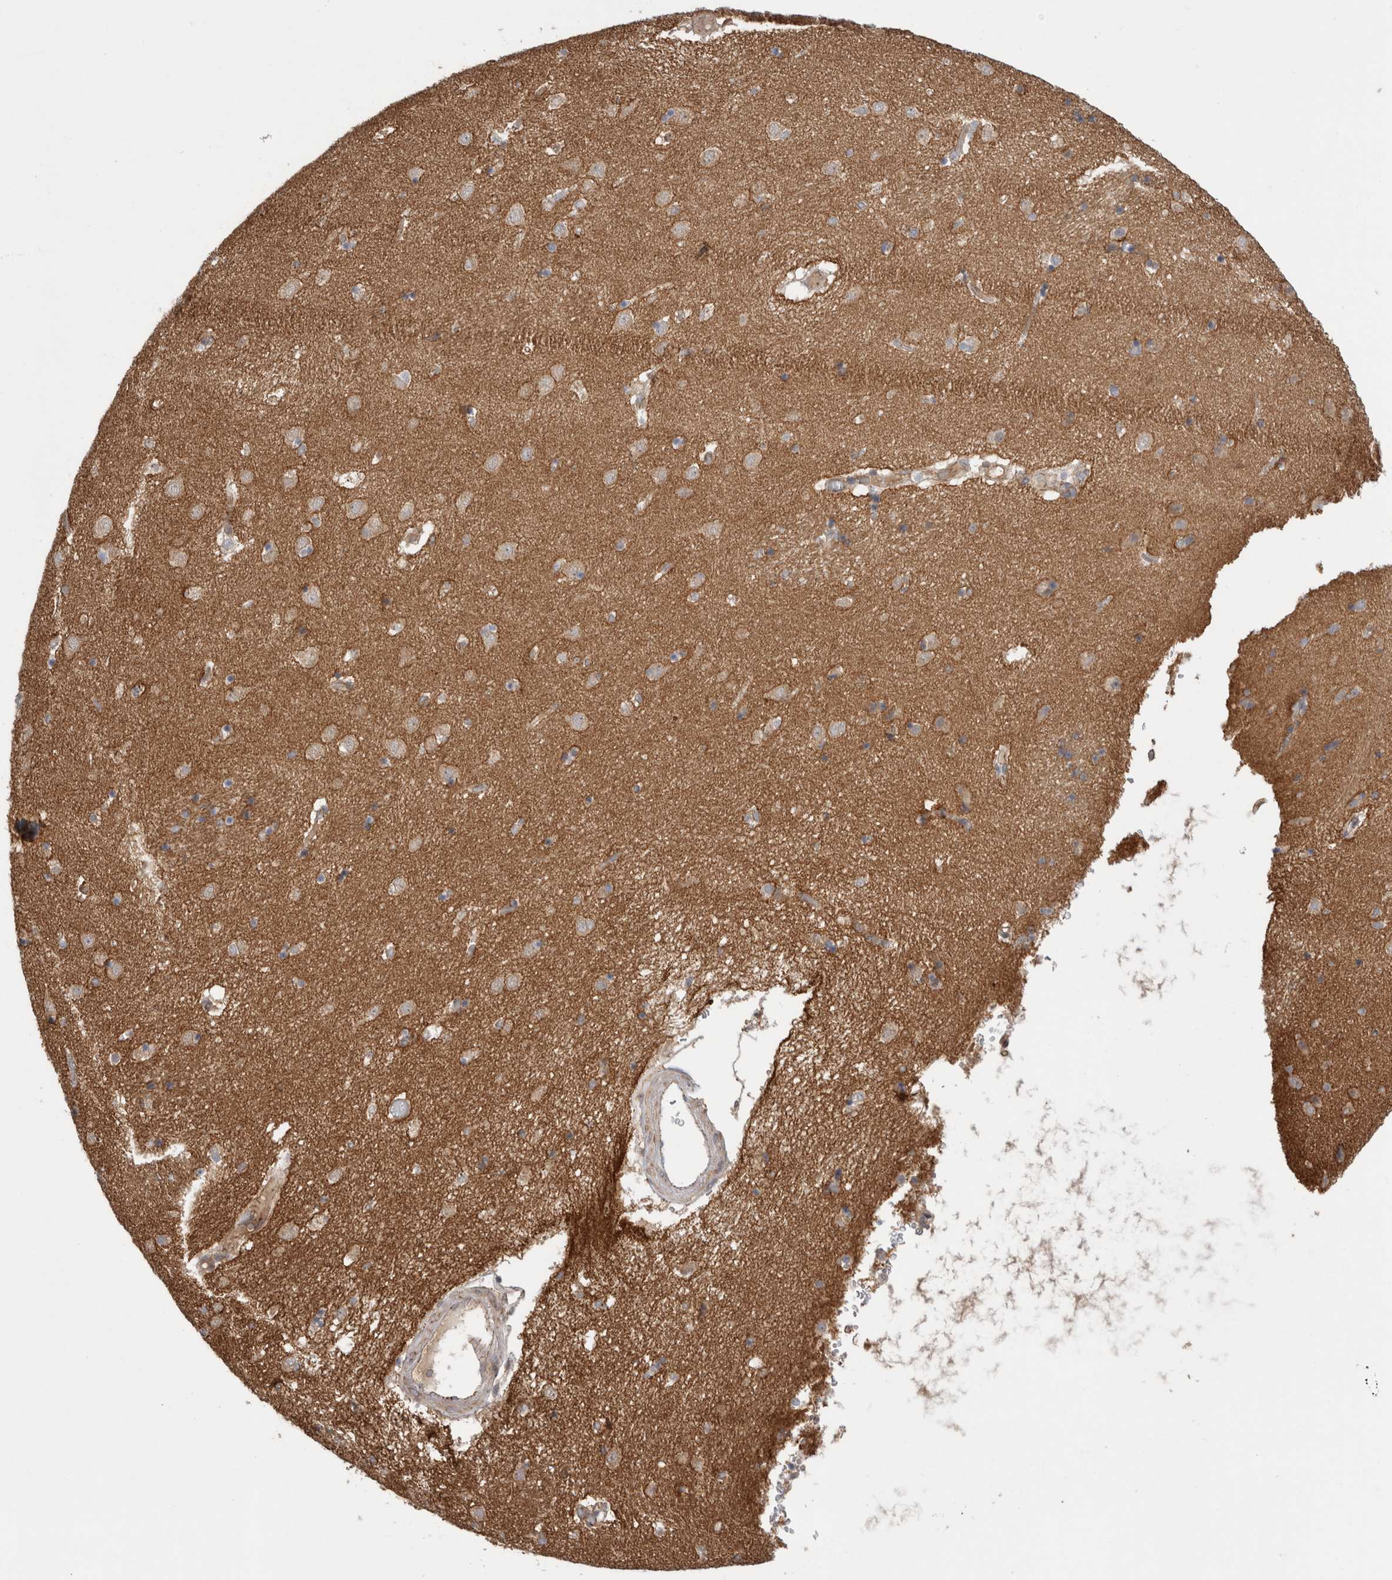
{"staining": {"intensity": "negative", "quantity": "none", "location": "none"}, "tissue": "caudate", "cell_type": "Glial cells", "image_type": "normal", "snomed": [{"axis": "morphology", "description": "Normal tissue, NOS"}, {"axis": "topography", "description": "Lateral ventricle wall"}], "caption": "Human caudate stained for a protein using immunohistochemistry (IHC) displays no staining in glial cells.", "gene": "TAFA5", "patient": {"sex": "male", "age": 70}}